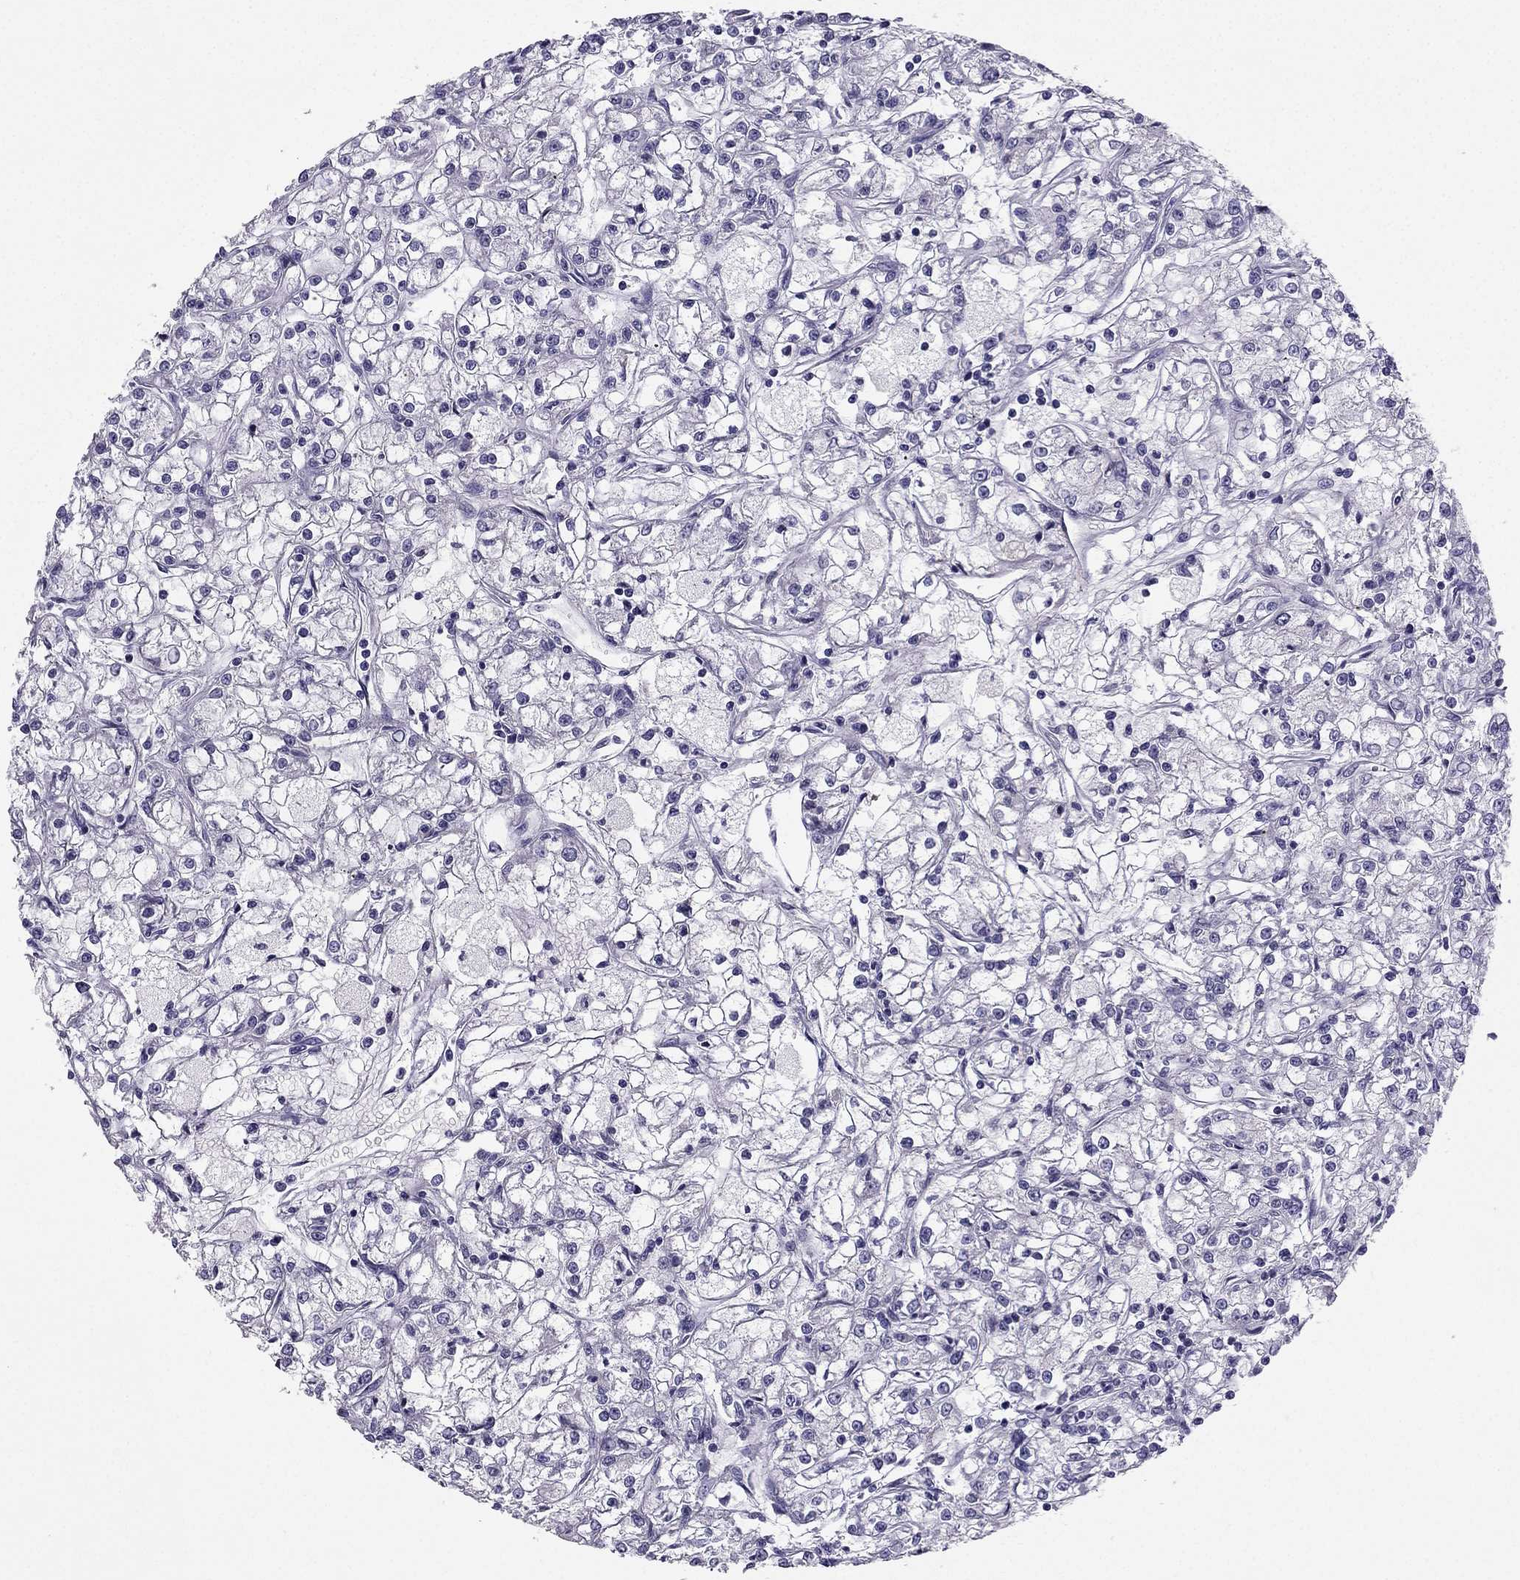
{"staining": {"intensity": "negative", "quantity": "none", "location": "none"}, "tissue": "renal cancer", "cell_type": "Tumor cells", "image_type": "cancer", "snomed": [{"axis": "morphology", "description": "Adenocarcinoma, NOS"}, {"axis": "topography", "description": "Kidney"}], "caption": "Tumor cells show no significant staining in renal cancer (adenocarcinoma).", "gene": "SYT5", "patient": {"sex": "female", "age": 59}}